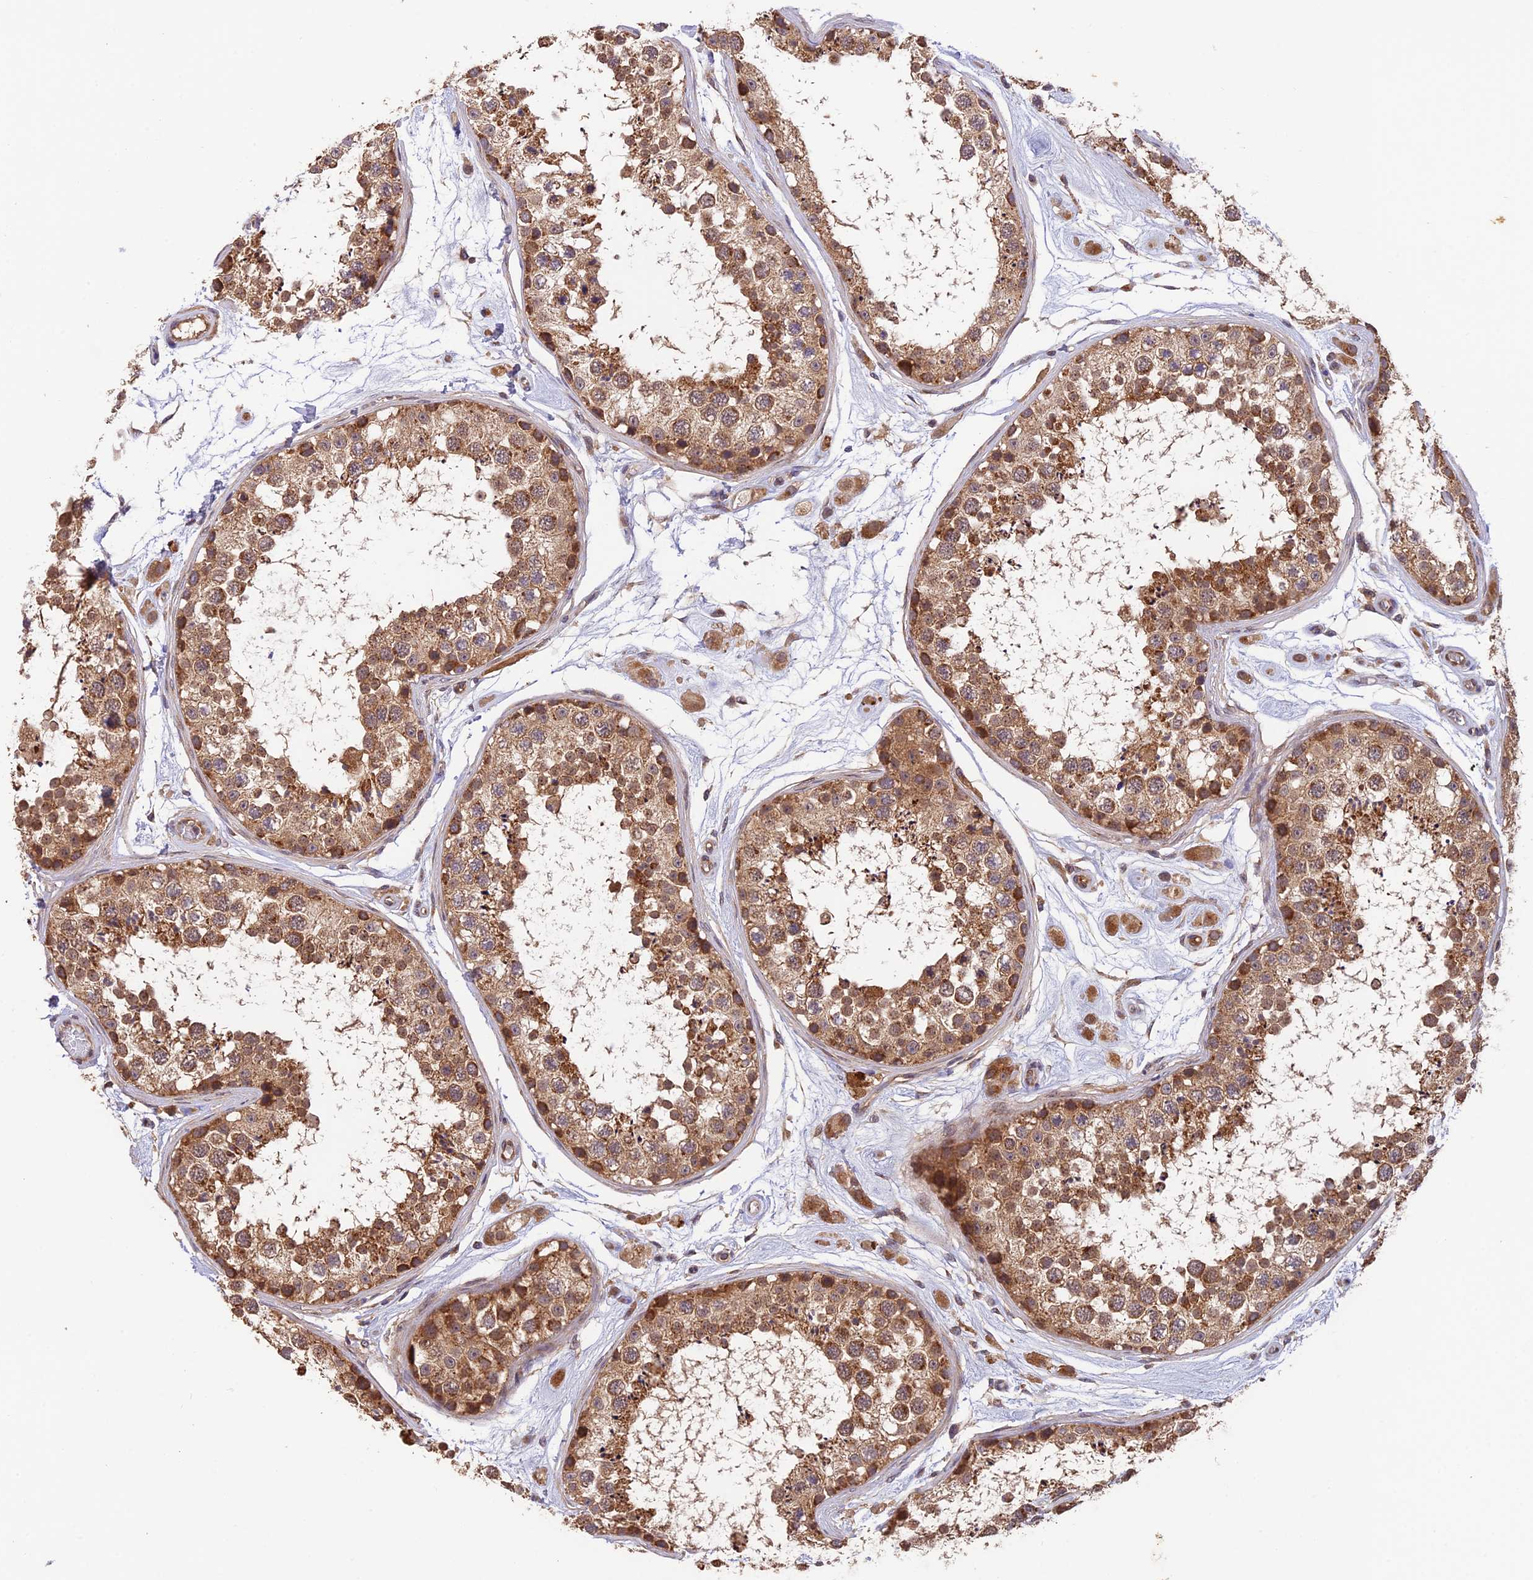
{"staining": {"intensity": "moderate", "quantity": ">75%", "location": "cytoplasmic/membranous"}, "tissue": "testis", "cell_type": "Cells in seminiferous ducts", "image_type": "normal", "snomed": [{"axis": "morphology", "description": "Normal tissue, NOS"}, {"axis": "topography", "description": "Testis"}], "caption": "Unremarkable testis reveals moderate cytoplasmic/membranous expression in about >75% of cells in seminiferous ducts.", "gene": "MNS1", "patient": {"sex": "male", "age": 25}}